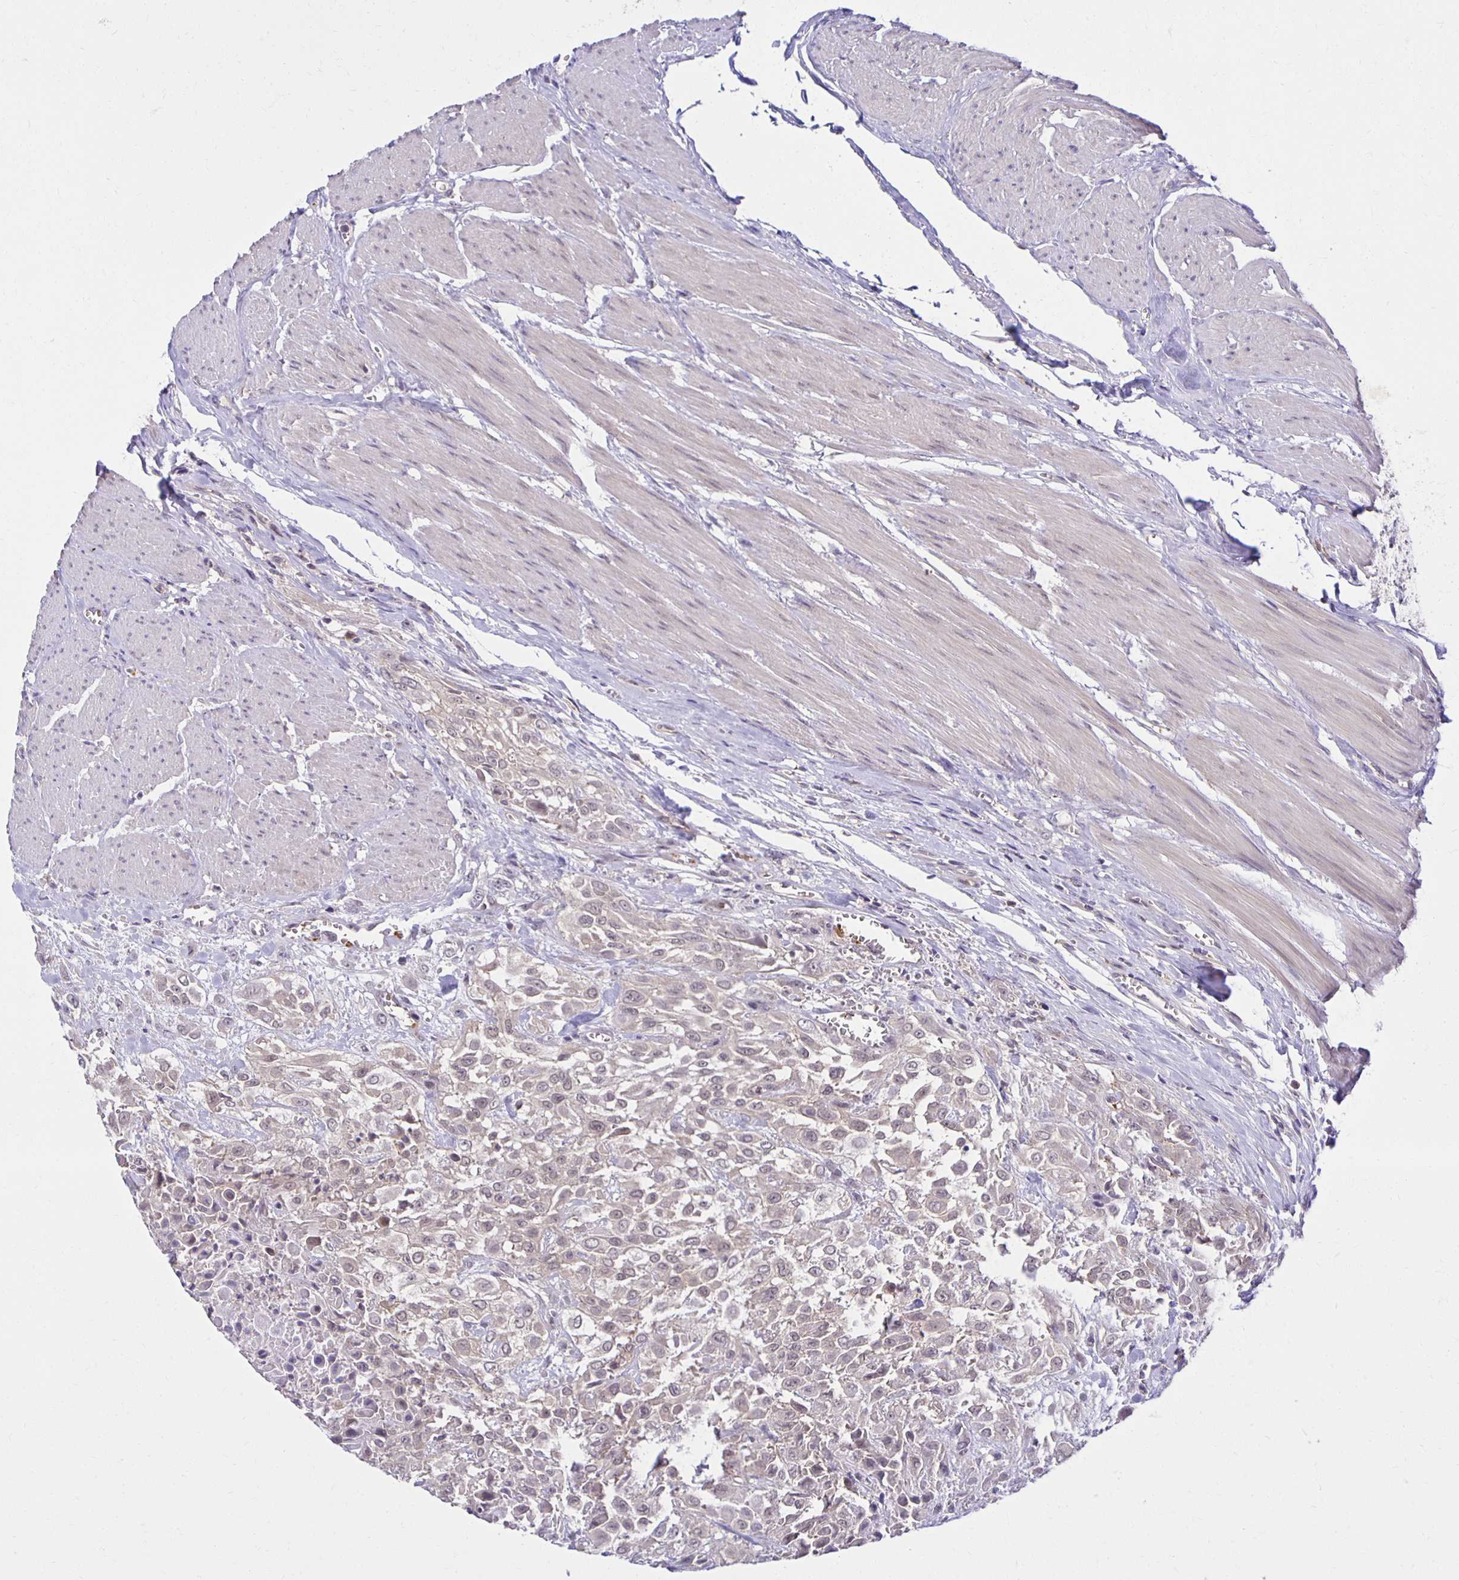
{"staining": {"intensity": "weak", "quantity": "<25%", "location": "cytoplasmic/membranous,nuclear"}, "tissue": "urothelial cancer", "cell_type": "Tumor cells", "image_type": "cancer", "snomed": [{"axis": "morphology", "description": "Urothelial carcinoma, High grade"}, {"axis": "topography", "description": "Urinary bladder"}], "caption": "Immunohistochemistry (IHC) photomicrograph of neoplastic tissue: human high-grade urothelial carcinoma stained with DAB (3,3'-diaminobenzidine) demonstrates no significant protein expression in tumor cells.", "gene": "MIEN1", "patient": {"sex": "male", "age": 57}}